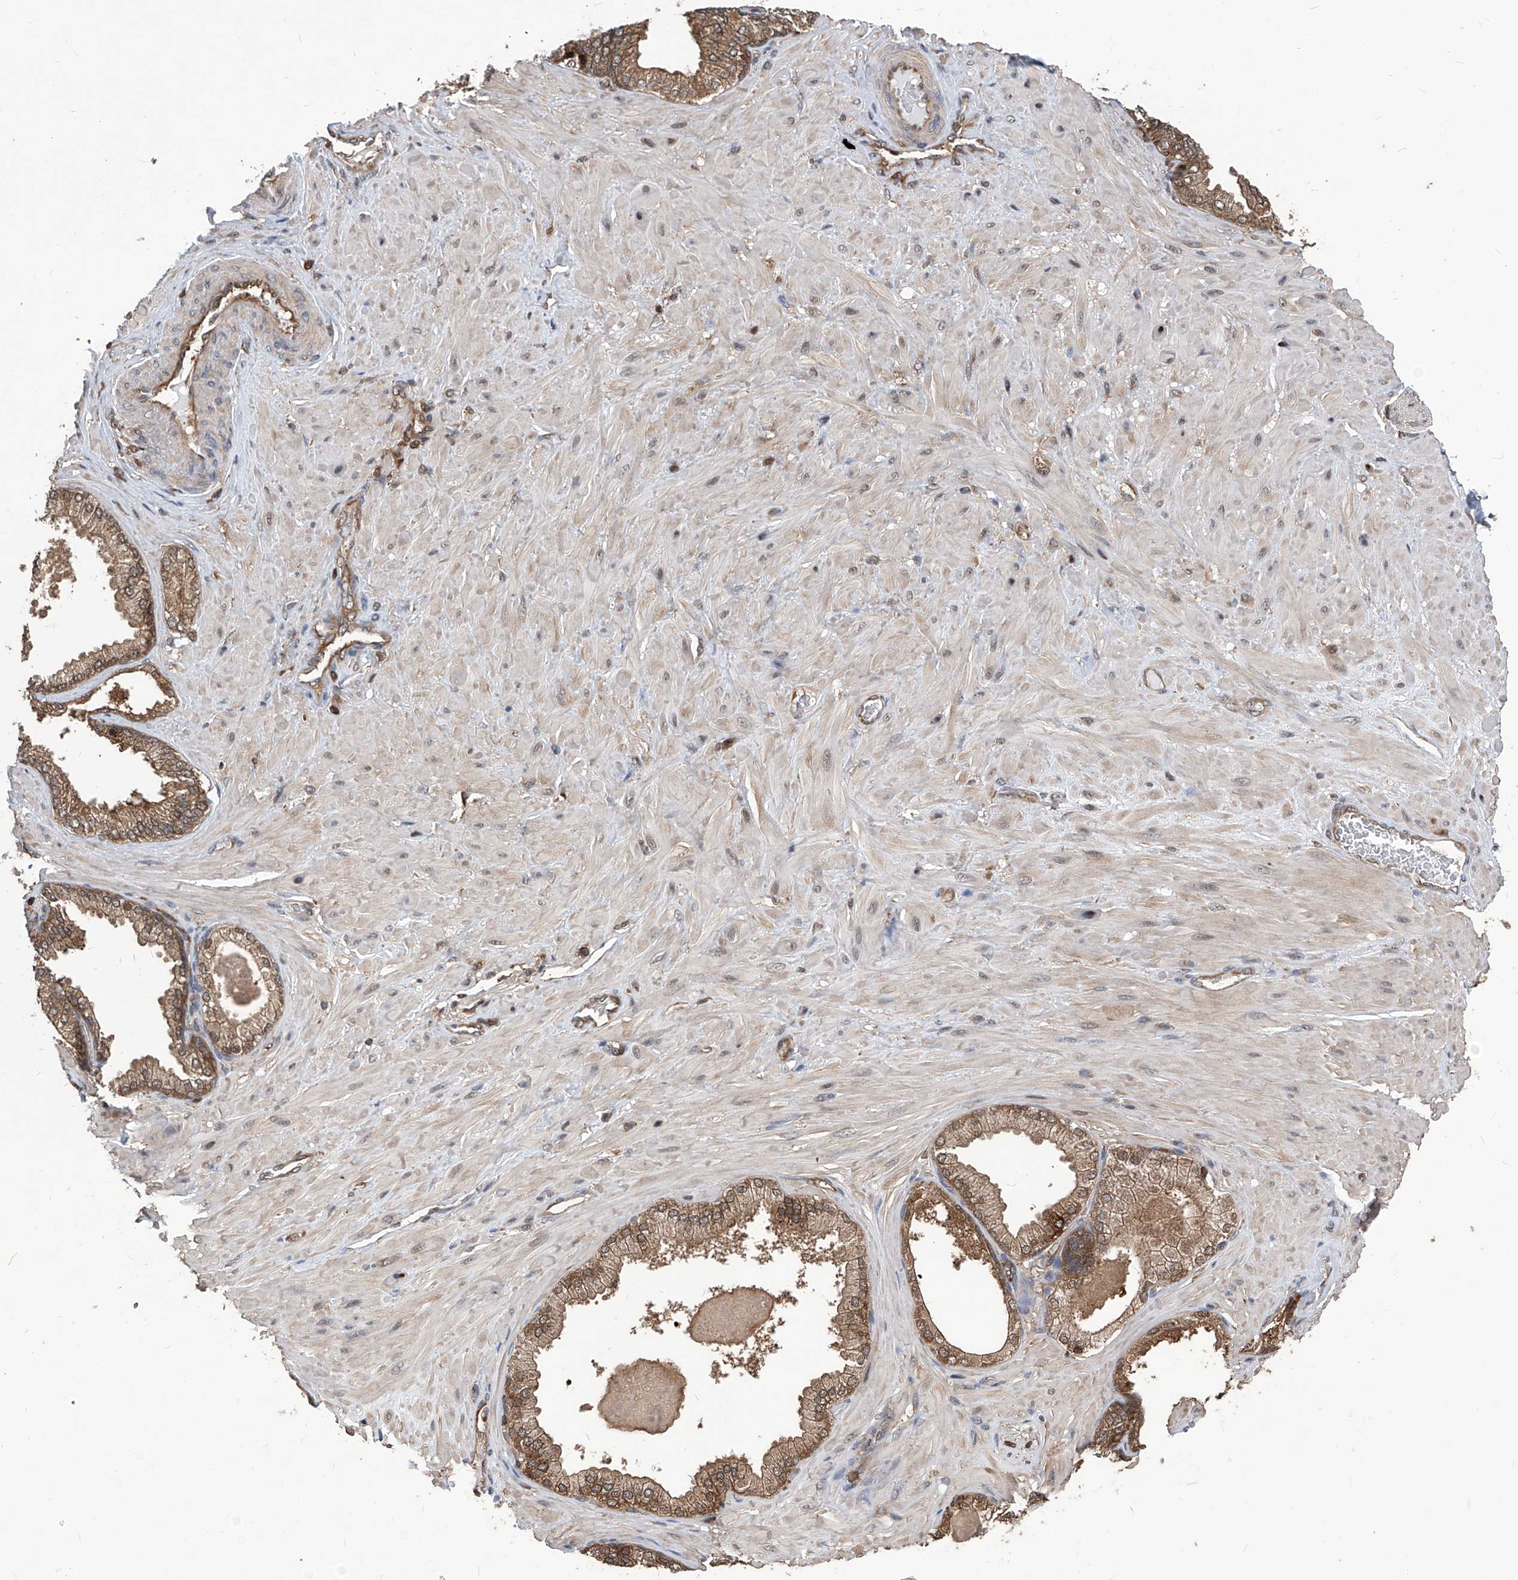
{"staining": {"intensity": "weak", "quantity": ">75%", "location": "cytoplasmic/membranous"}, "tissue": "adipose tissue", "cell_type": "Adipocytes", "image_type": "normal", "snomed": [{"axis": "morphology", "description": "Normal tissue, NOS"}, {"axis": "morphology", "description": "Adenocarcinoma, Low grade"}, {"axis": "topography", "description": "Prostate"}, {"axis": "topography", "description": "Peripheral nerve tissue"}], "caption": "A high-resolution image shows immunohistochemistry staining of benign adipose tissue, which exhibits weak cytoplasmic/membranous positivity in about >75% of adipocytes.", "gene": "PSMB1", "patient": {"sex": "male", "age": 63}}